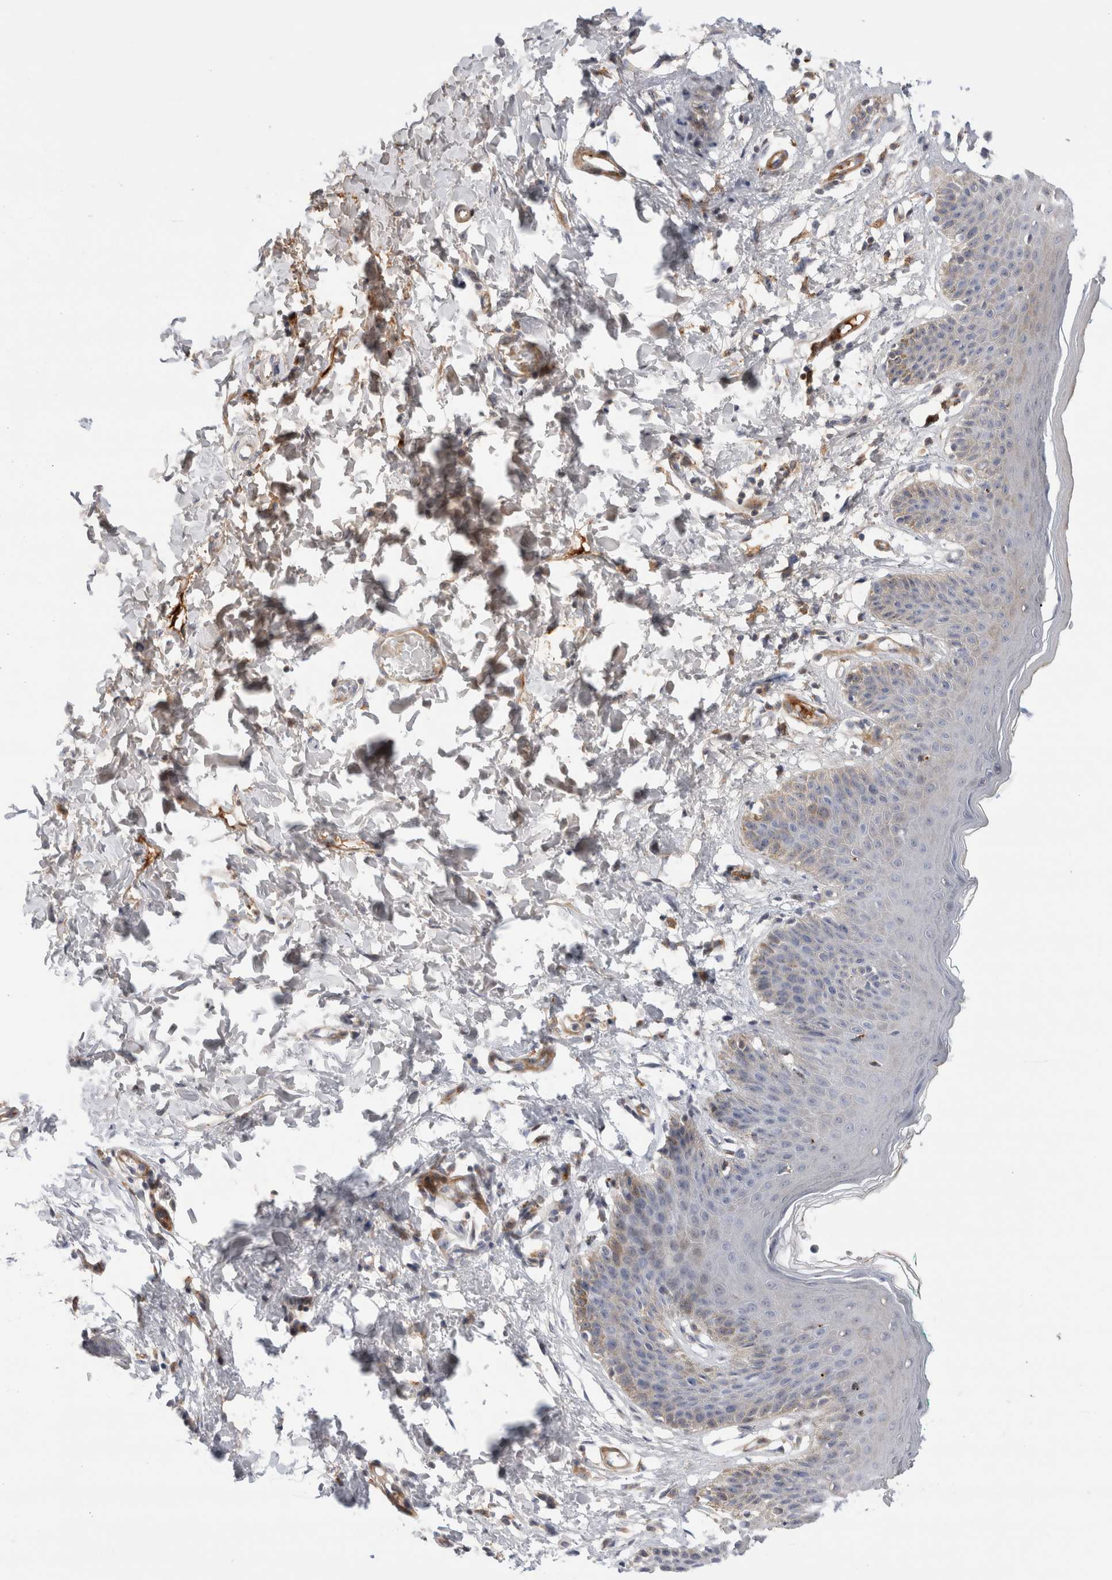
{"staining": {"intensity": "moderate", "quantity": "<25%", "location": "cytoplasmic/membranous"}, "tissue": "skin", "cell_type": "Epidermal cells", "image_type": "normal", "snomed": [{"axis": "morphology", "description": "Normal tissue, NOS"}, {"axis": "topography", "description": "Vulva"}], "caption": "Protein staining by IHC shows moderate cytoplasmic/membranous staining in about <25% of epidermal cells in benign skin. The staining was performed using DAB (3,3'-diaminobenzidine) to visualize the protein expression in brown, while the nuclei were stained in blue with hematoxylin (Magnification: 20x).", "gene": "ECHDC2", "patient": {"sex": "female", "age": 66}}